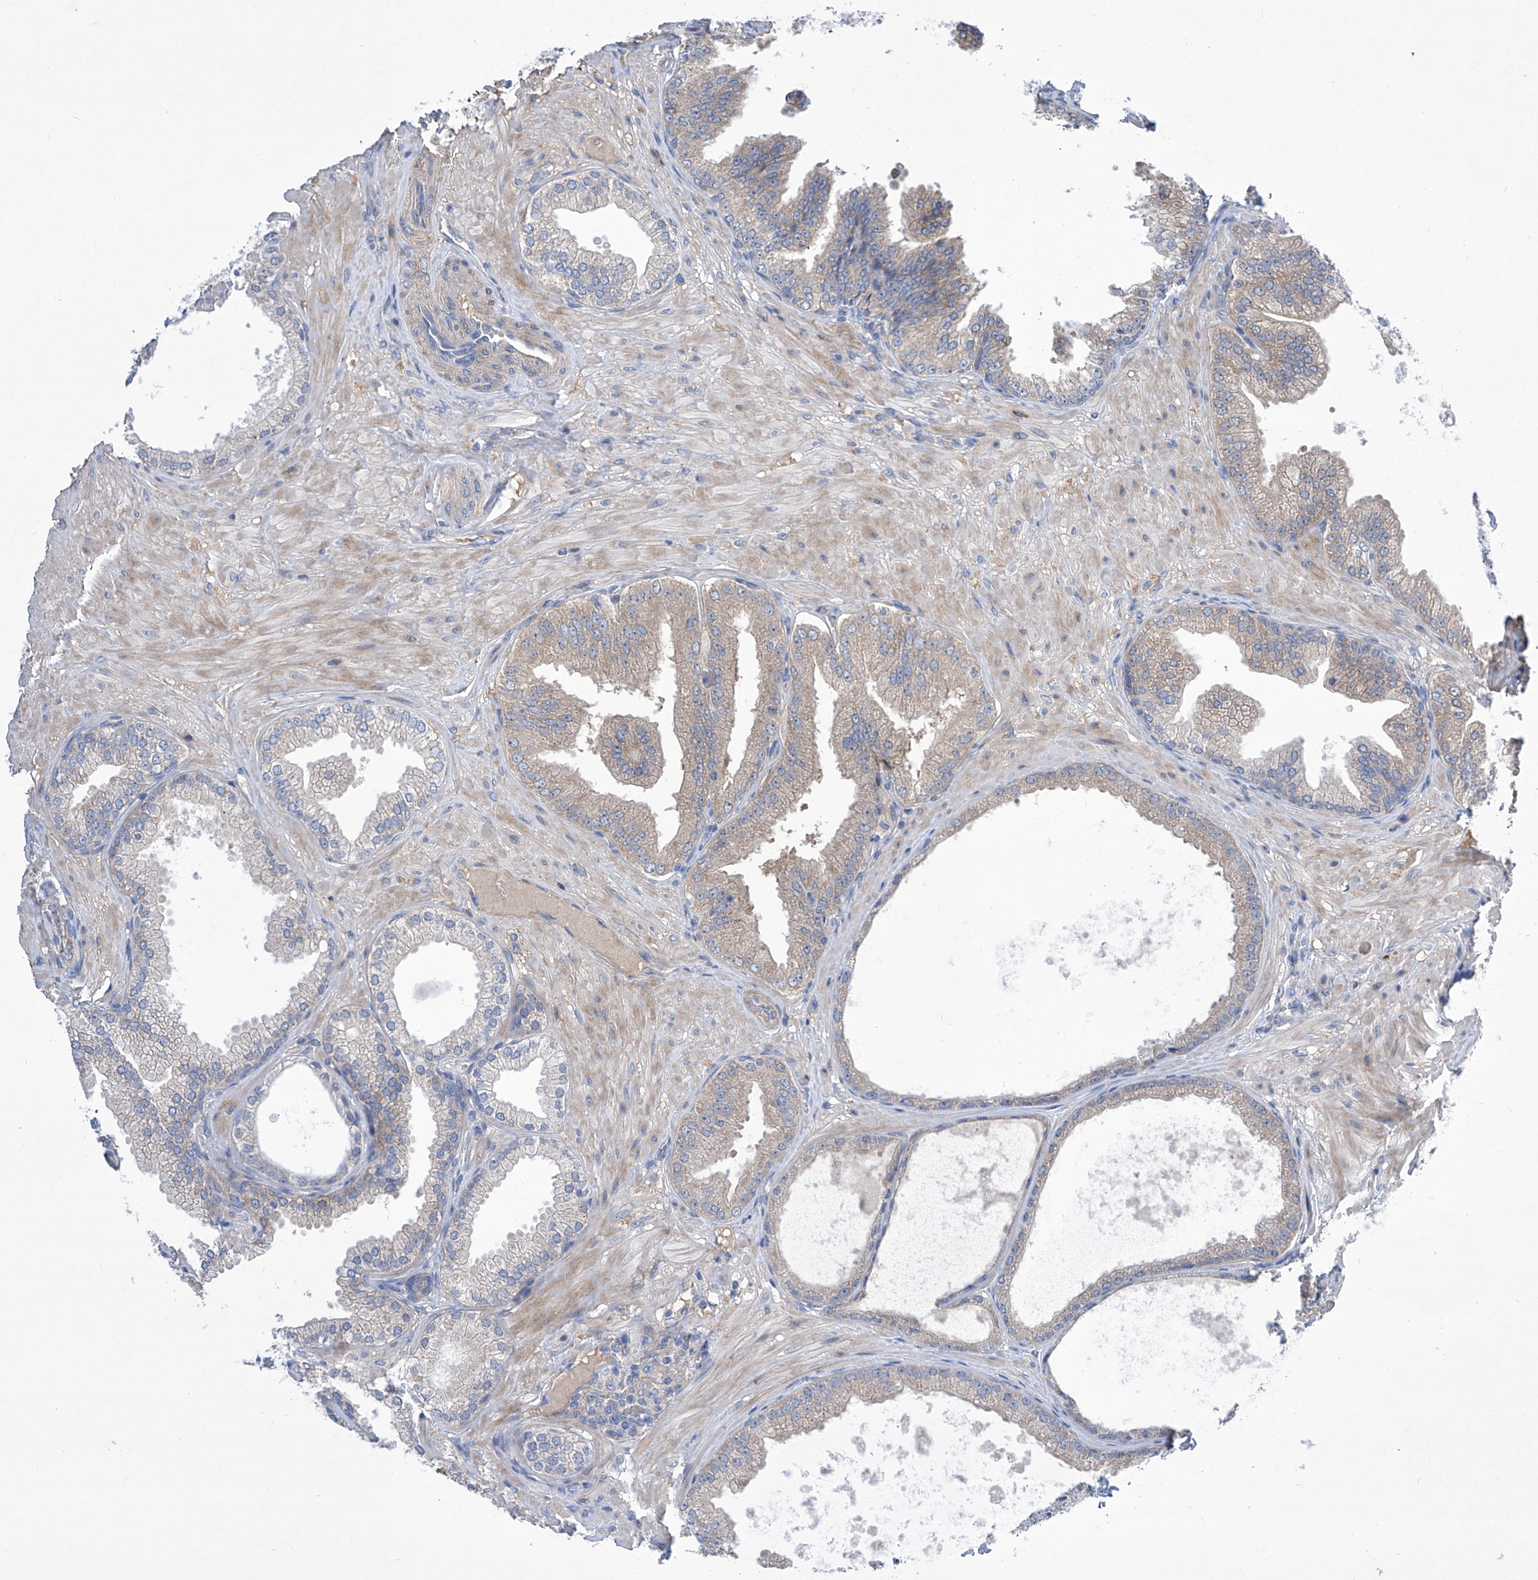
{"staining": {"intensity": "weak", "quantity": "<25%", "location": "cytoplasmic/membranous"}, "tissue": "prostate cancer", "cell_type": "Tumor cells", "image_type": "cancer", "snomed": [{"axis": "morphology", "description": "Adenocarcinoma, Low grade"}, {"axis": "topography", "description": "Prostate"}], "caption": "The image shows no significant positivity in tumor cells of prostate adenocarcinoma (low-grade). (DAB (3,3'-diaminobenzidine) immunohistochemistry (IHC), high magnification).", "gene": "SRBD1", "patient": {"sex": "male", "age": 63}}